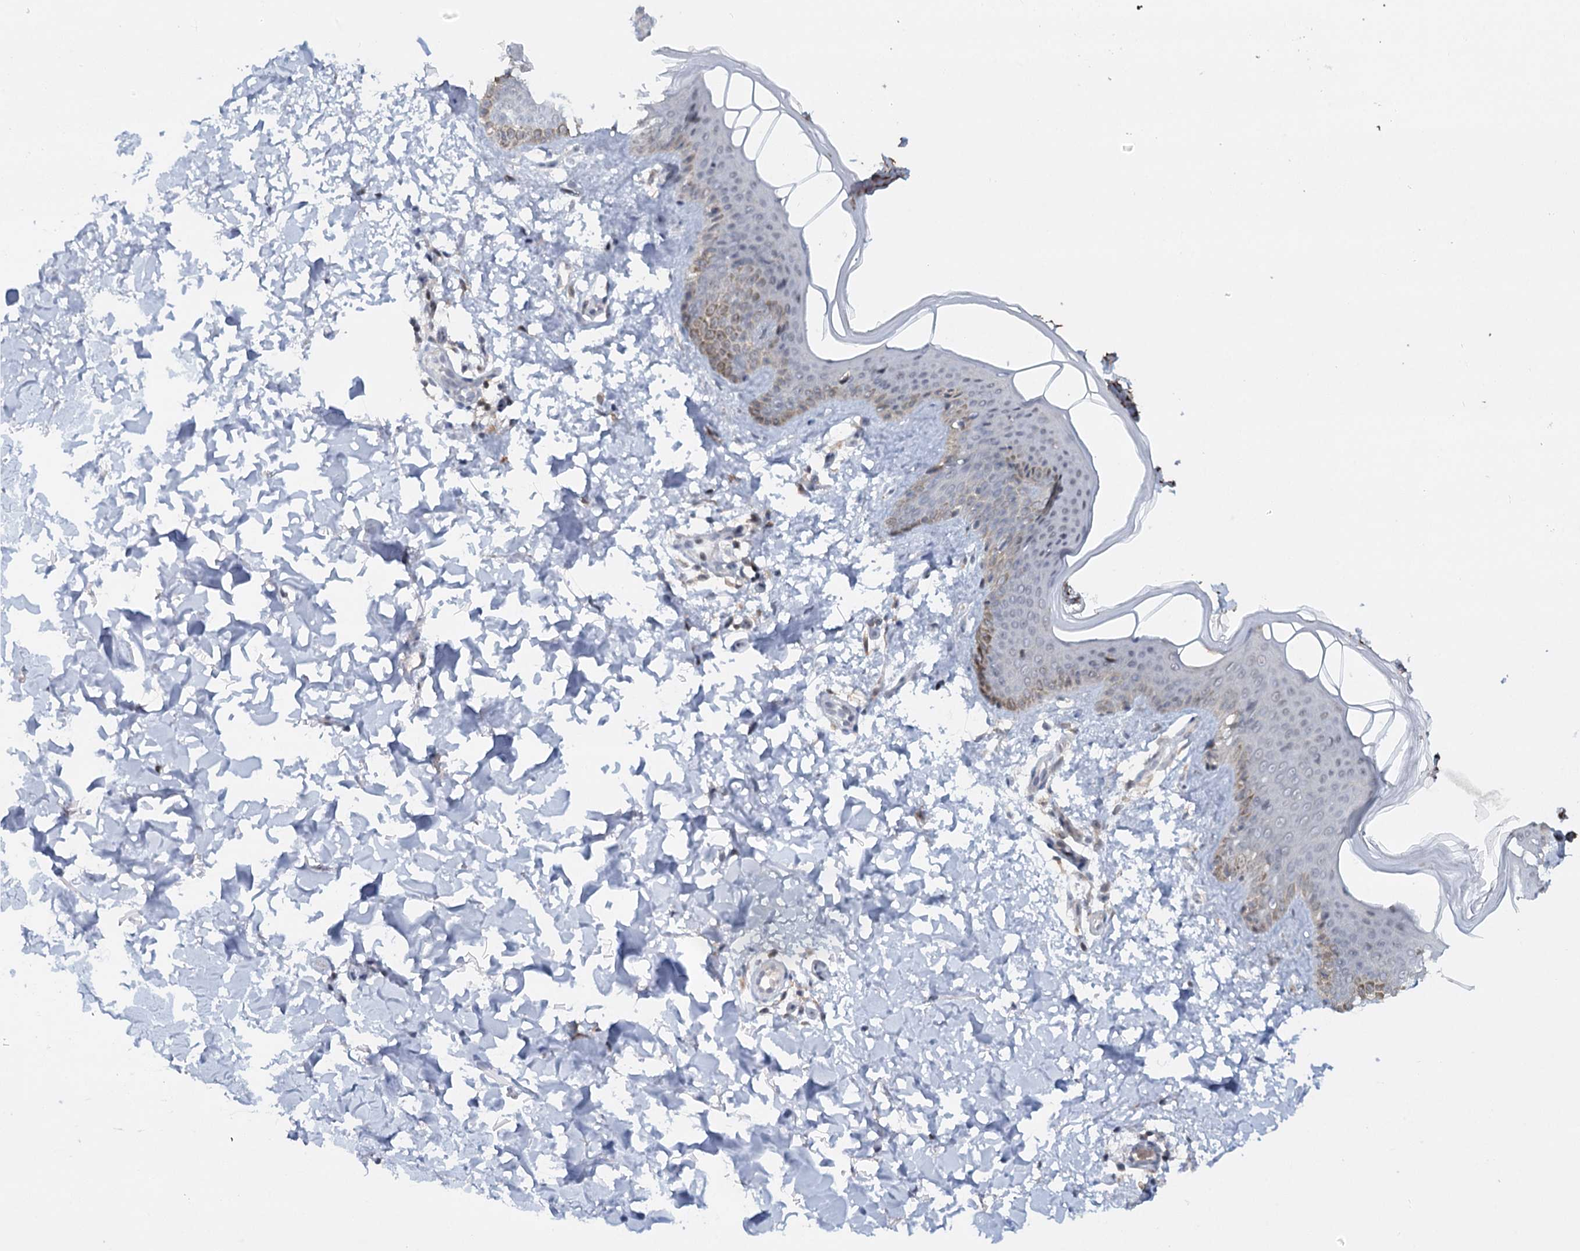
{"staining": {"intensity": "negative", "quantity": "none", "location": "none"}, "tissue": "skin", "cell_type": "Fibroblasts", "image_type": "normal", "snomed": [{"axis": "morphology", "description": "Normal tissue, NOS"}, {"axis": "topography", "description": "Skin"}], "caption": "IHC image of normal skin stained for a protein (brown), which exhibits no expression in fibroblasts.", "gene": "WDR44", "patient": {"sex": "male", "age": 36}}